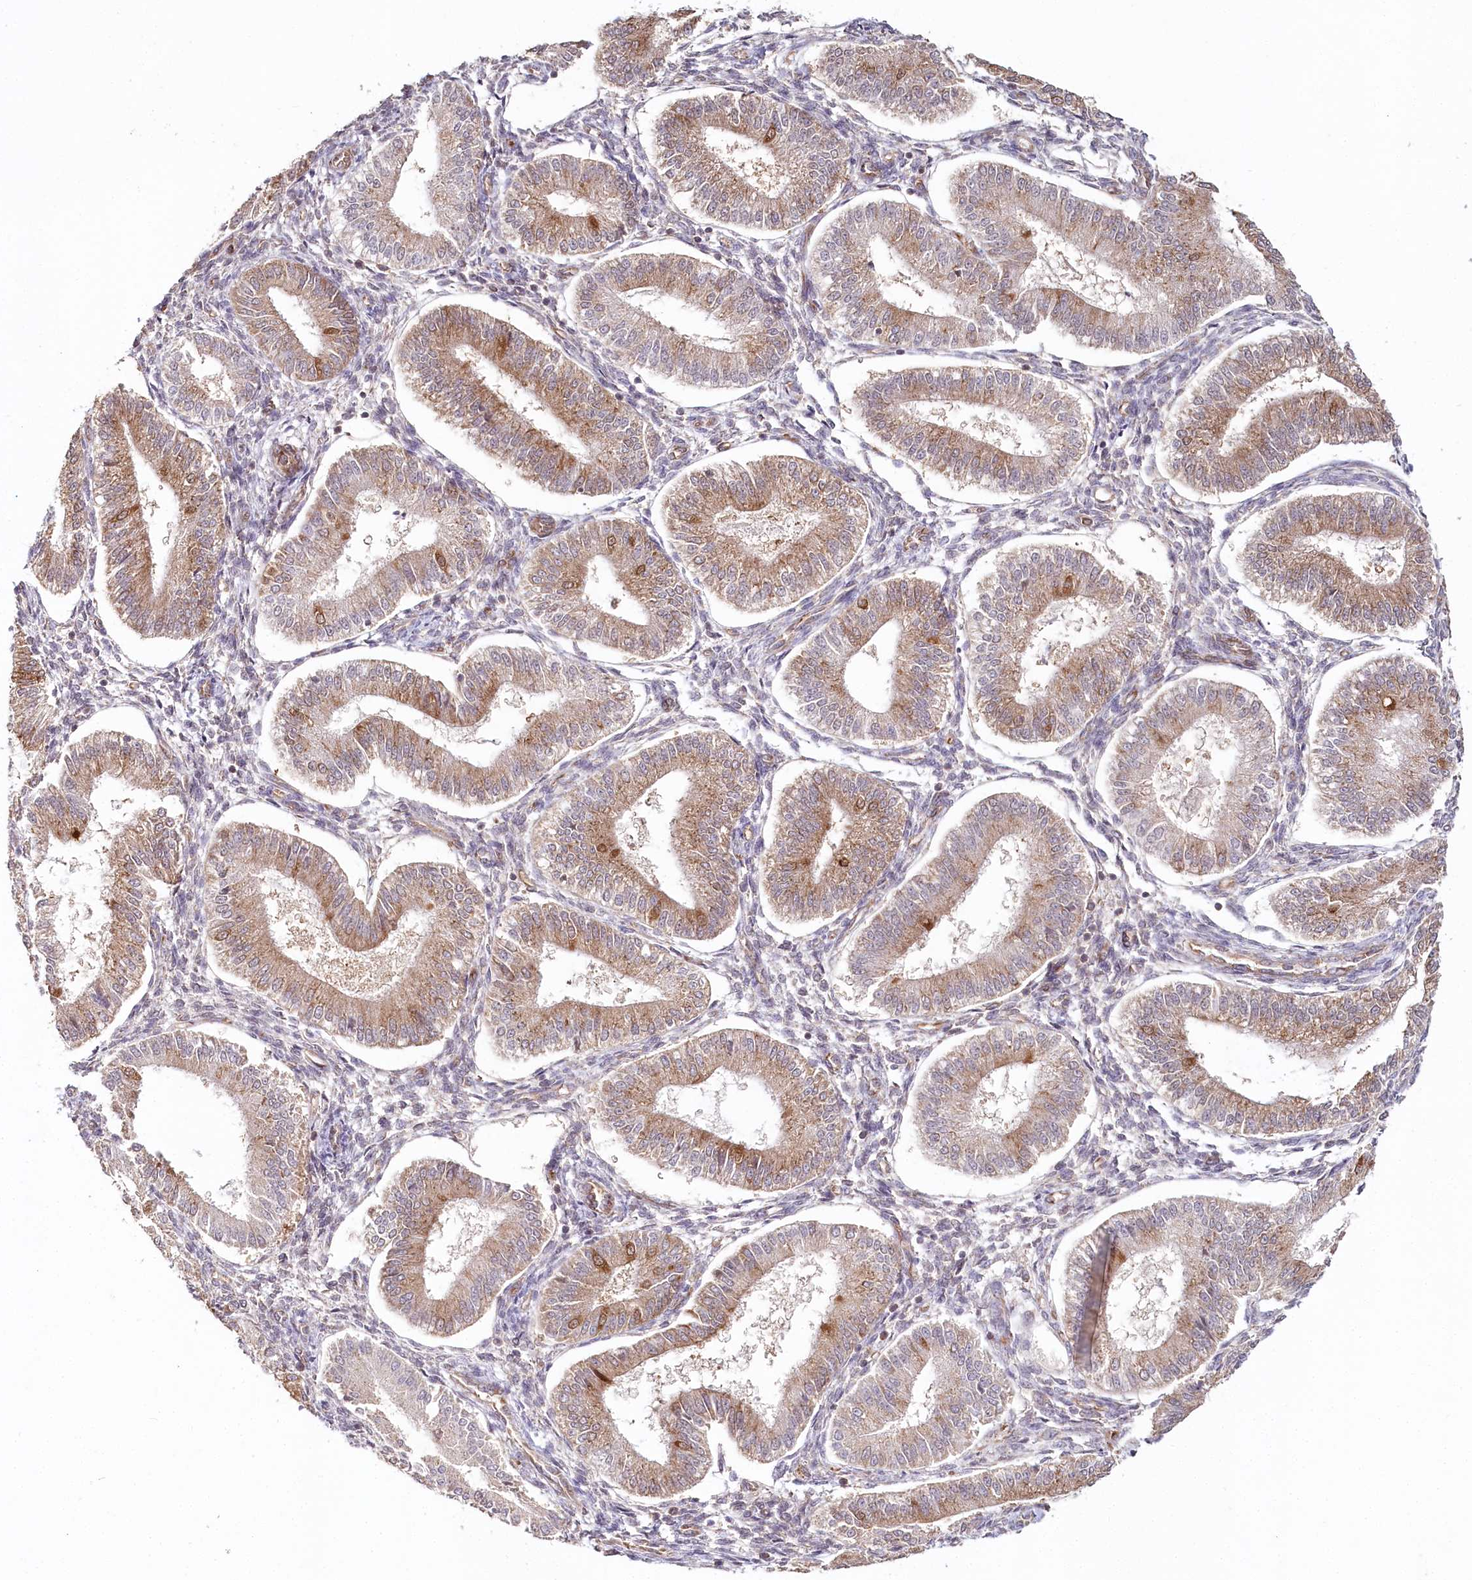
{"staining": {"intensity": "weak", "quantity": "25%-75%", "location": "cytoplasmic/membranous"}, "tissue": "endometrium", "cell_type": "Cells in endometrial stroma", "image_type": "normal", "snomed": [{"axis": "morphology", "description": "Normal tissue, NOS"}, {"axis": "topography", "description": "Endometrium"}], "caption": "Cells in endometrial stroma reveal low levels of weak cytoplasmic/membranous staining in approximately 25%-75% of cells in normal human endometrium. (DAB IHC, brown staining for protein, blue staining for nuclei).", "gene": "OTUD4", "patient": {"sex": "female", "age": 39}}